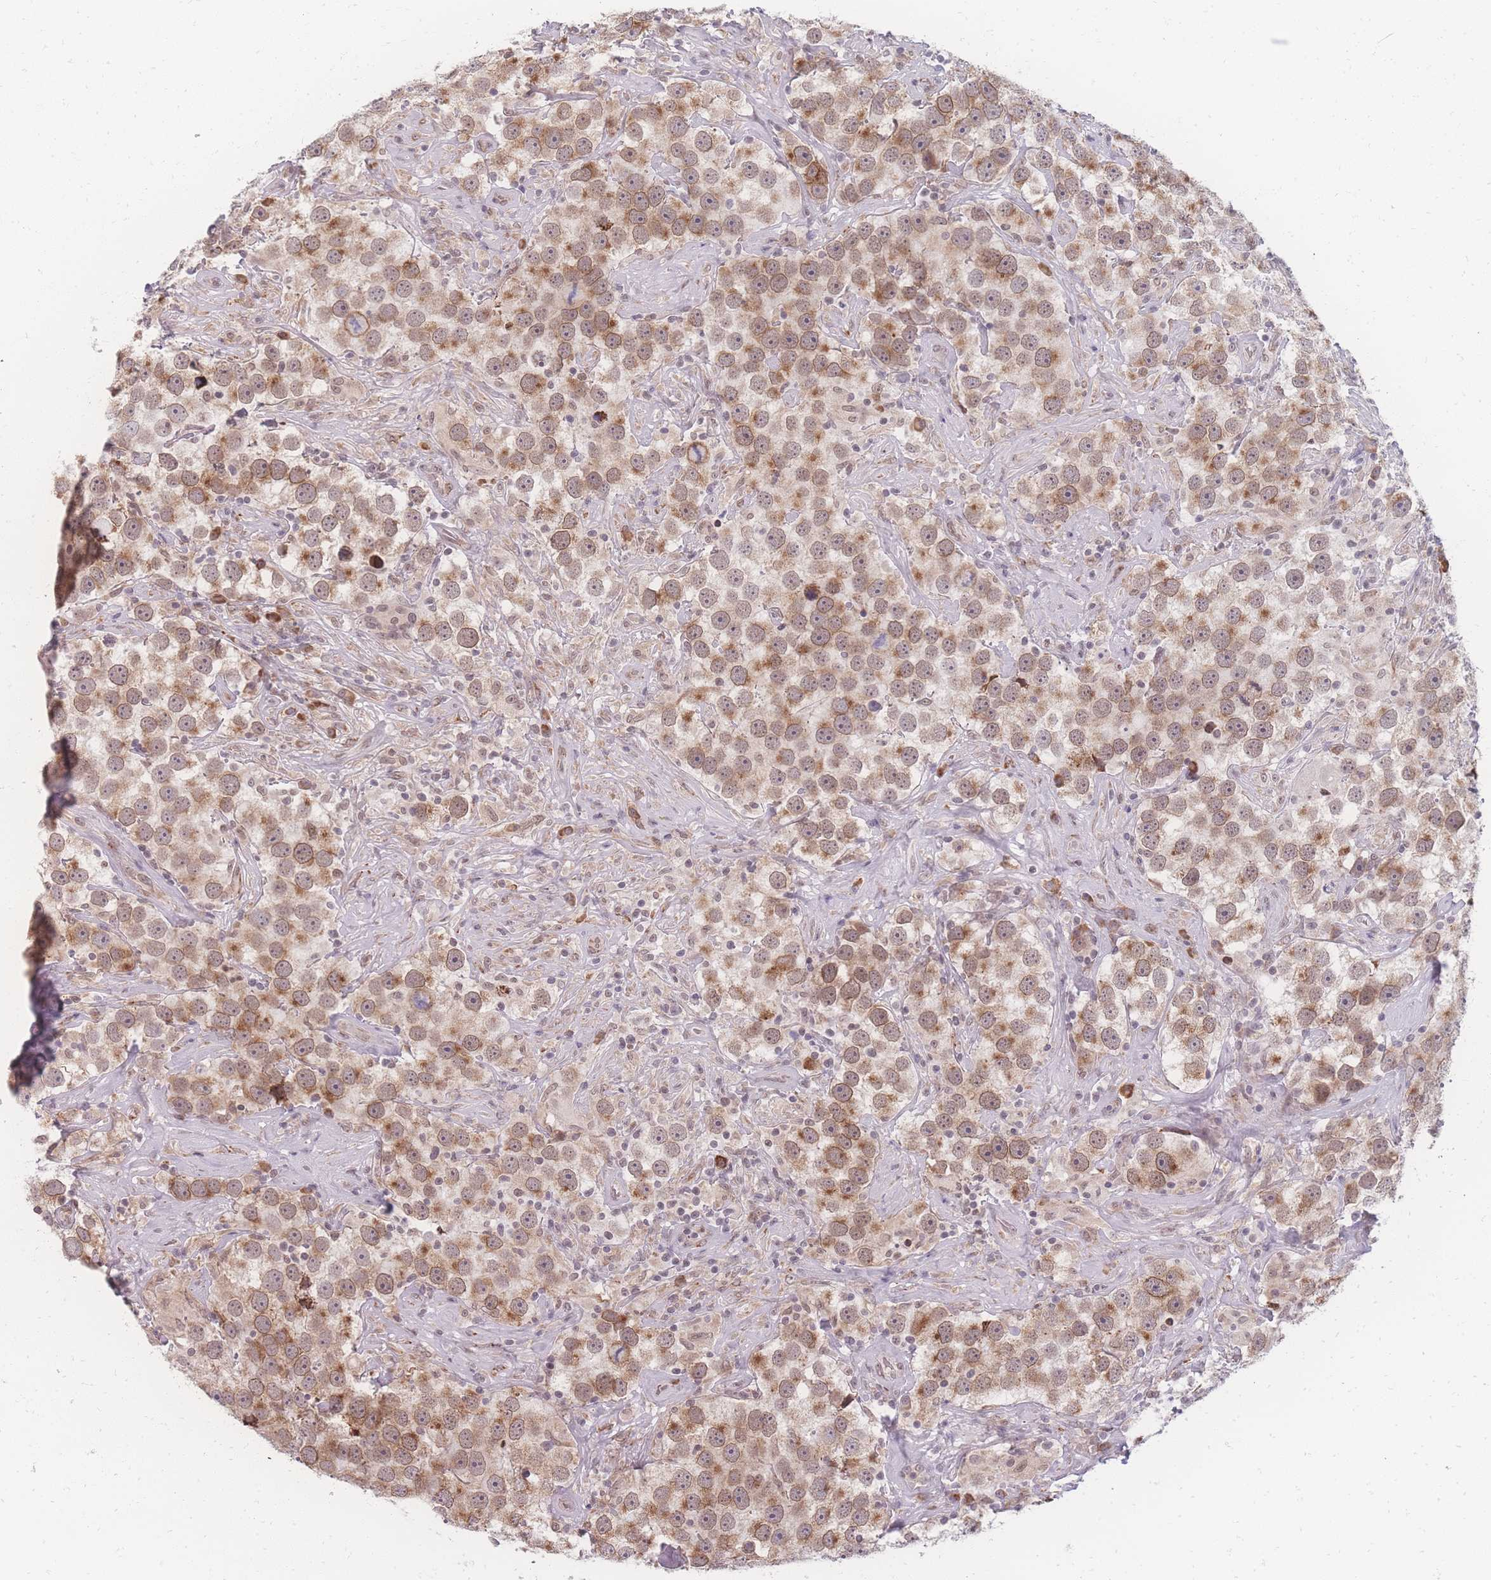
{"staining": {"intensity": "moderate", "quantity": "25%-75%", "location": "cytoplasmic/membranous,nuclear"}, "tissue": "testis cancer", "cell_type": "Tumor cells", "image_type": "cancer", "snomed": [{"axis": "morphology", "description": "Seminoma, NOS"}, {"axis": "topography", "description": "Testis"}], "caption": "IHC histopathology image of neoplastic tissue: testis cancer stained using immunohistochemistry (IHC) displays medium levels of moderate protein expression localized specifically in the cytoplasmic/membranous and nuclear of tumor cells, appearing as a cytoplasmic/membranous and nuclear brown color.", "gene": "ZC3H13", "patient": {"sex": "male", "age": 49}}